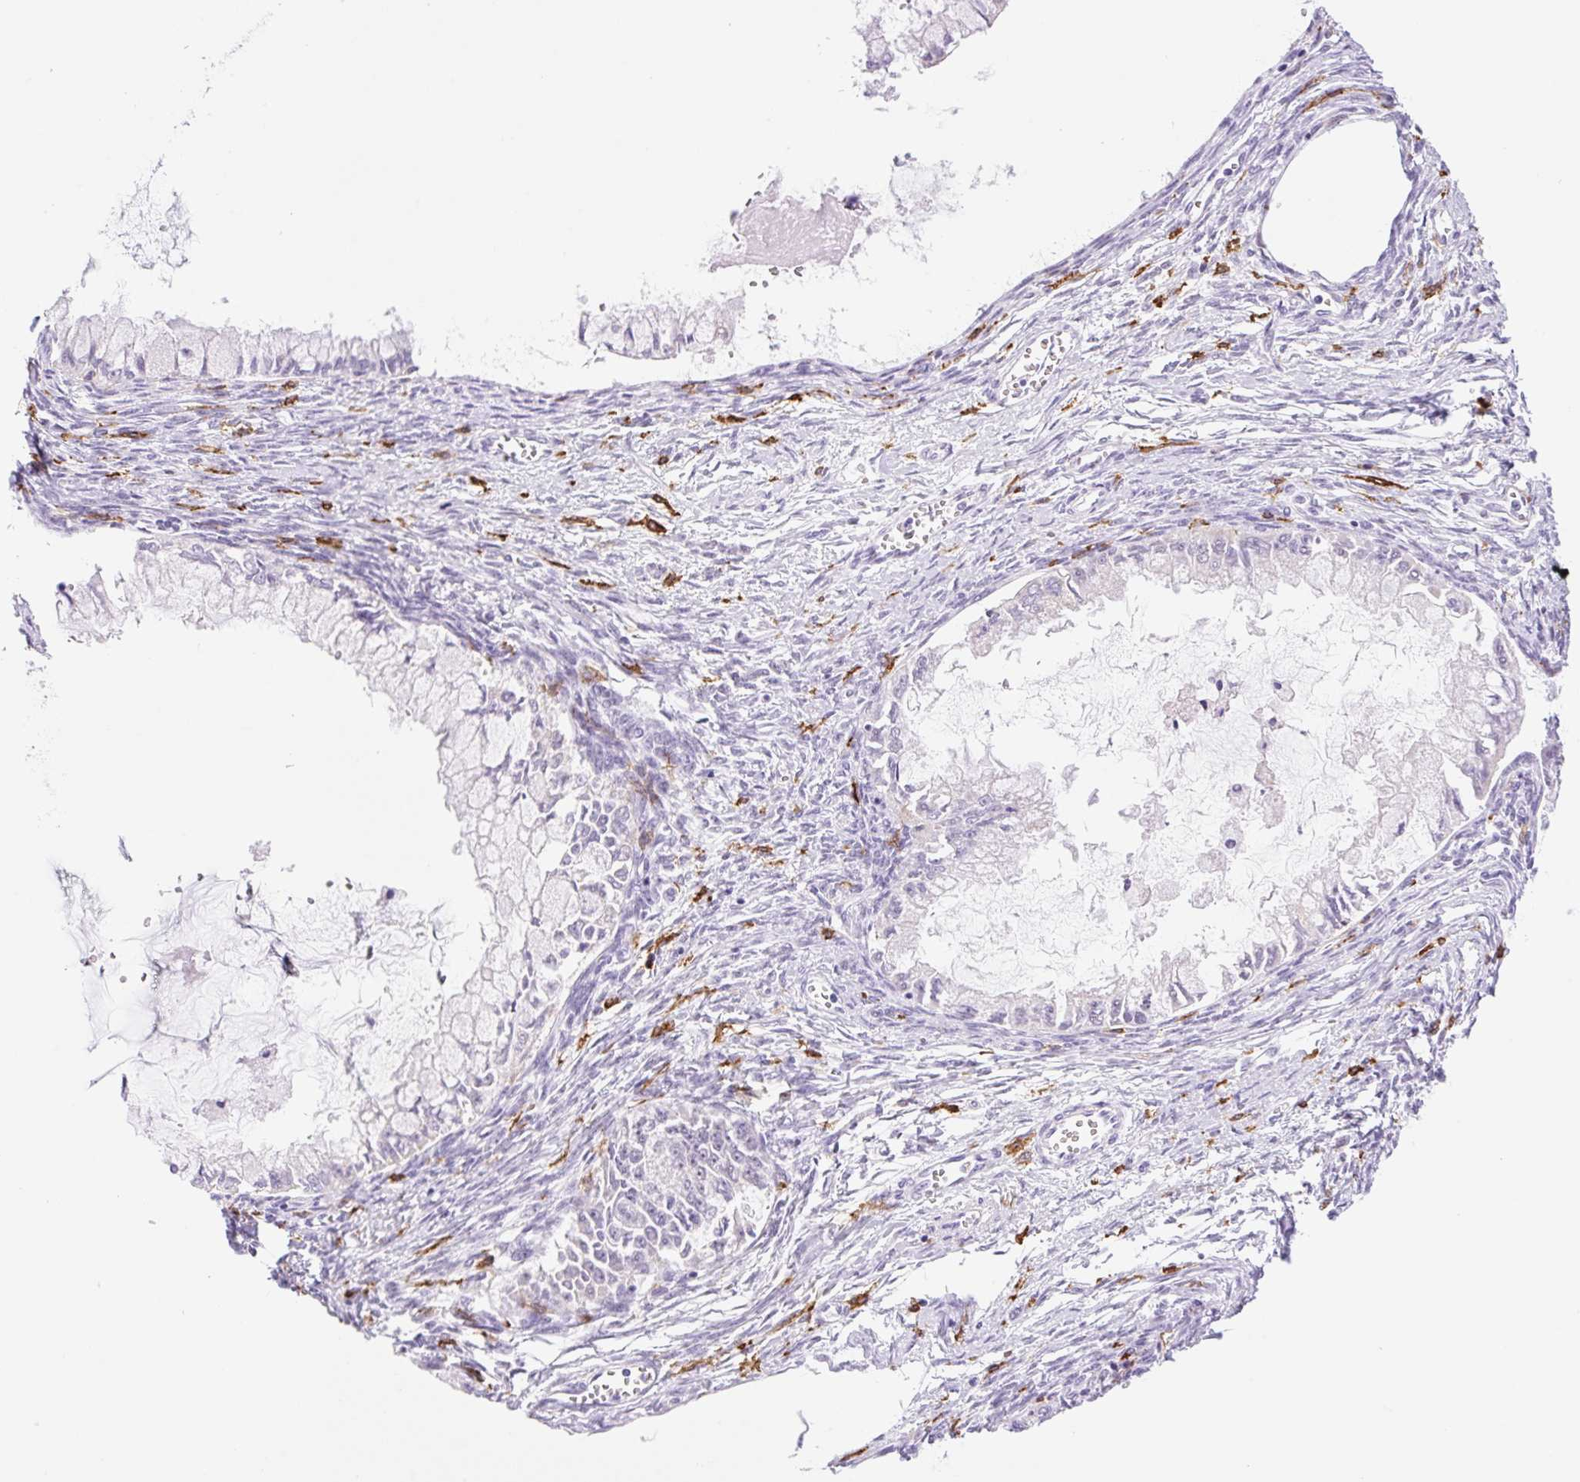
{"staining": {"intensity": "negative", "quantity": "none", "location": "none"}, "tissue": "ovarian cancer", "cell_type": "Tumor cells", "image_type": "cancer", "snomed": [{"axis": "morphology", "description": "Cystadenocarcinoma, mucinous, NOS"}, {"axis": "topography", "description": "Ovary"}], "caption": "Protein analysis of mucinous cystadenocarcinoma (ovarian) reveals no significant expression in tumor cells.", "gene": "SIGLEC1", "patient": {"sex": "female", "age": 34}}